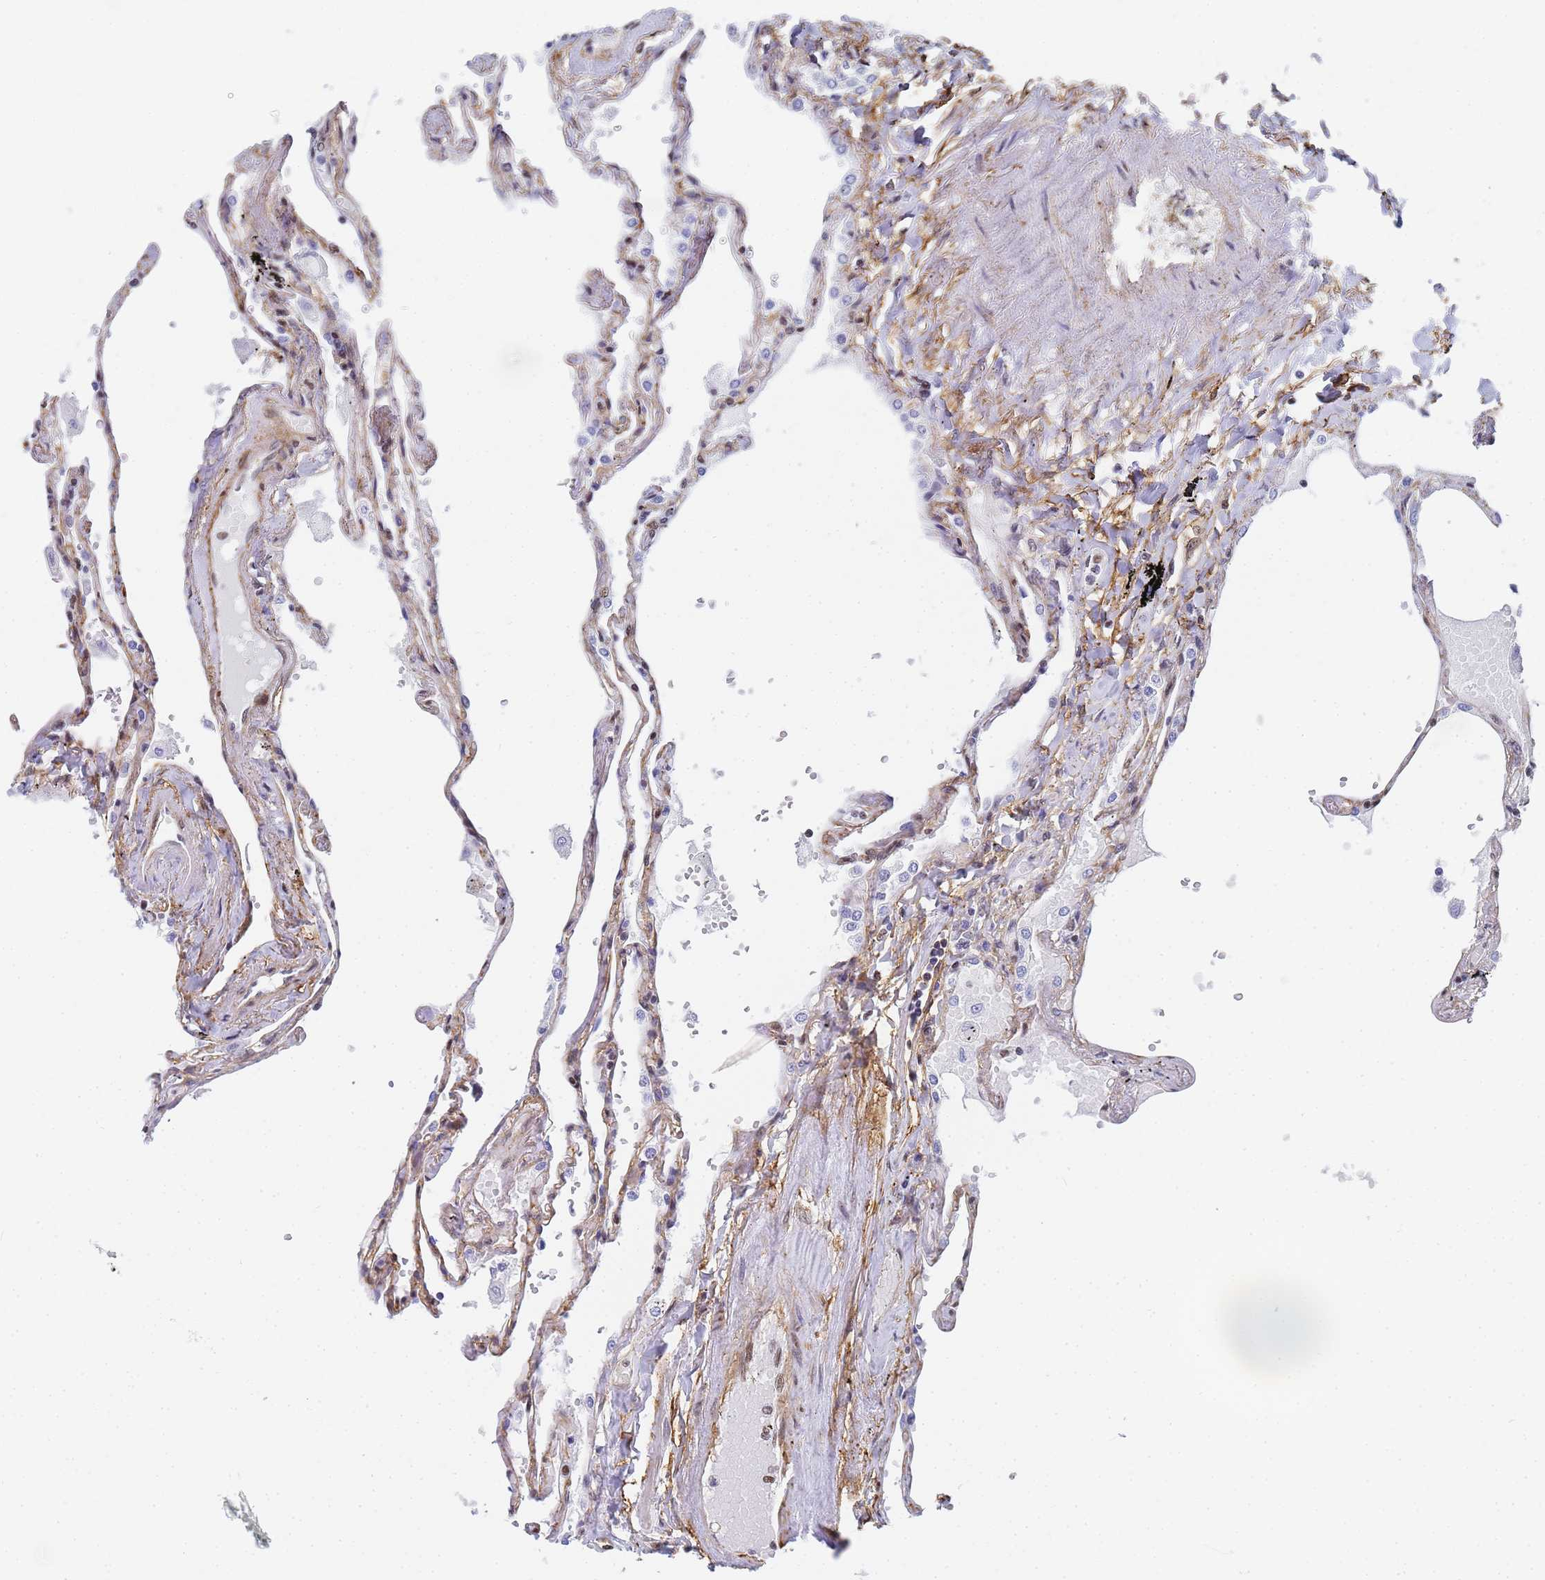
{"staining": {"intensity": "moderate", "quantity": "<25%", "location": "nuclear"}, "tissue": "lung", "cell_type": "Alveolar cells", "image_type": "normal", "snomed": [{"axis": "morphology", "description": "Normal tissue, NOS"}, {"axis": "topography", "description": "Lung"}], "caption": "Immunohistochemistry (IHC) histopathology image of benign lung: lung stained using IHC shows low levels of moderate protein expression localized specifically in the nuclear of alveolar cells, appearing as a nuclear brown color.", "gene": "PRRT4", "patient": {"sex": "female", "age": 67}}